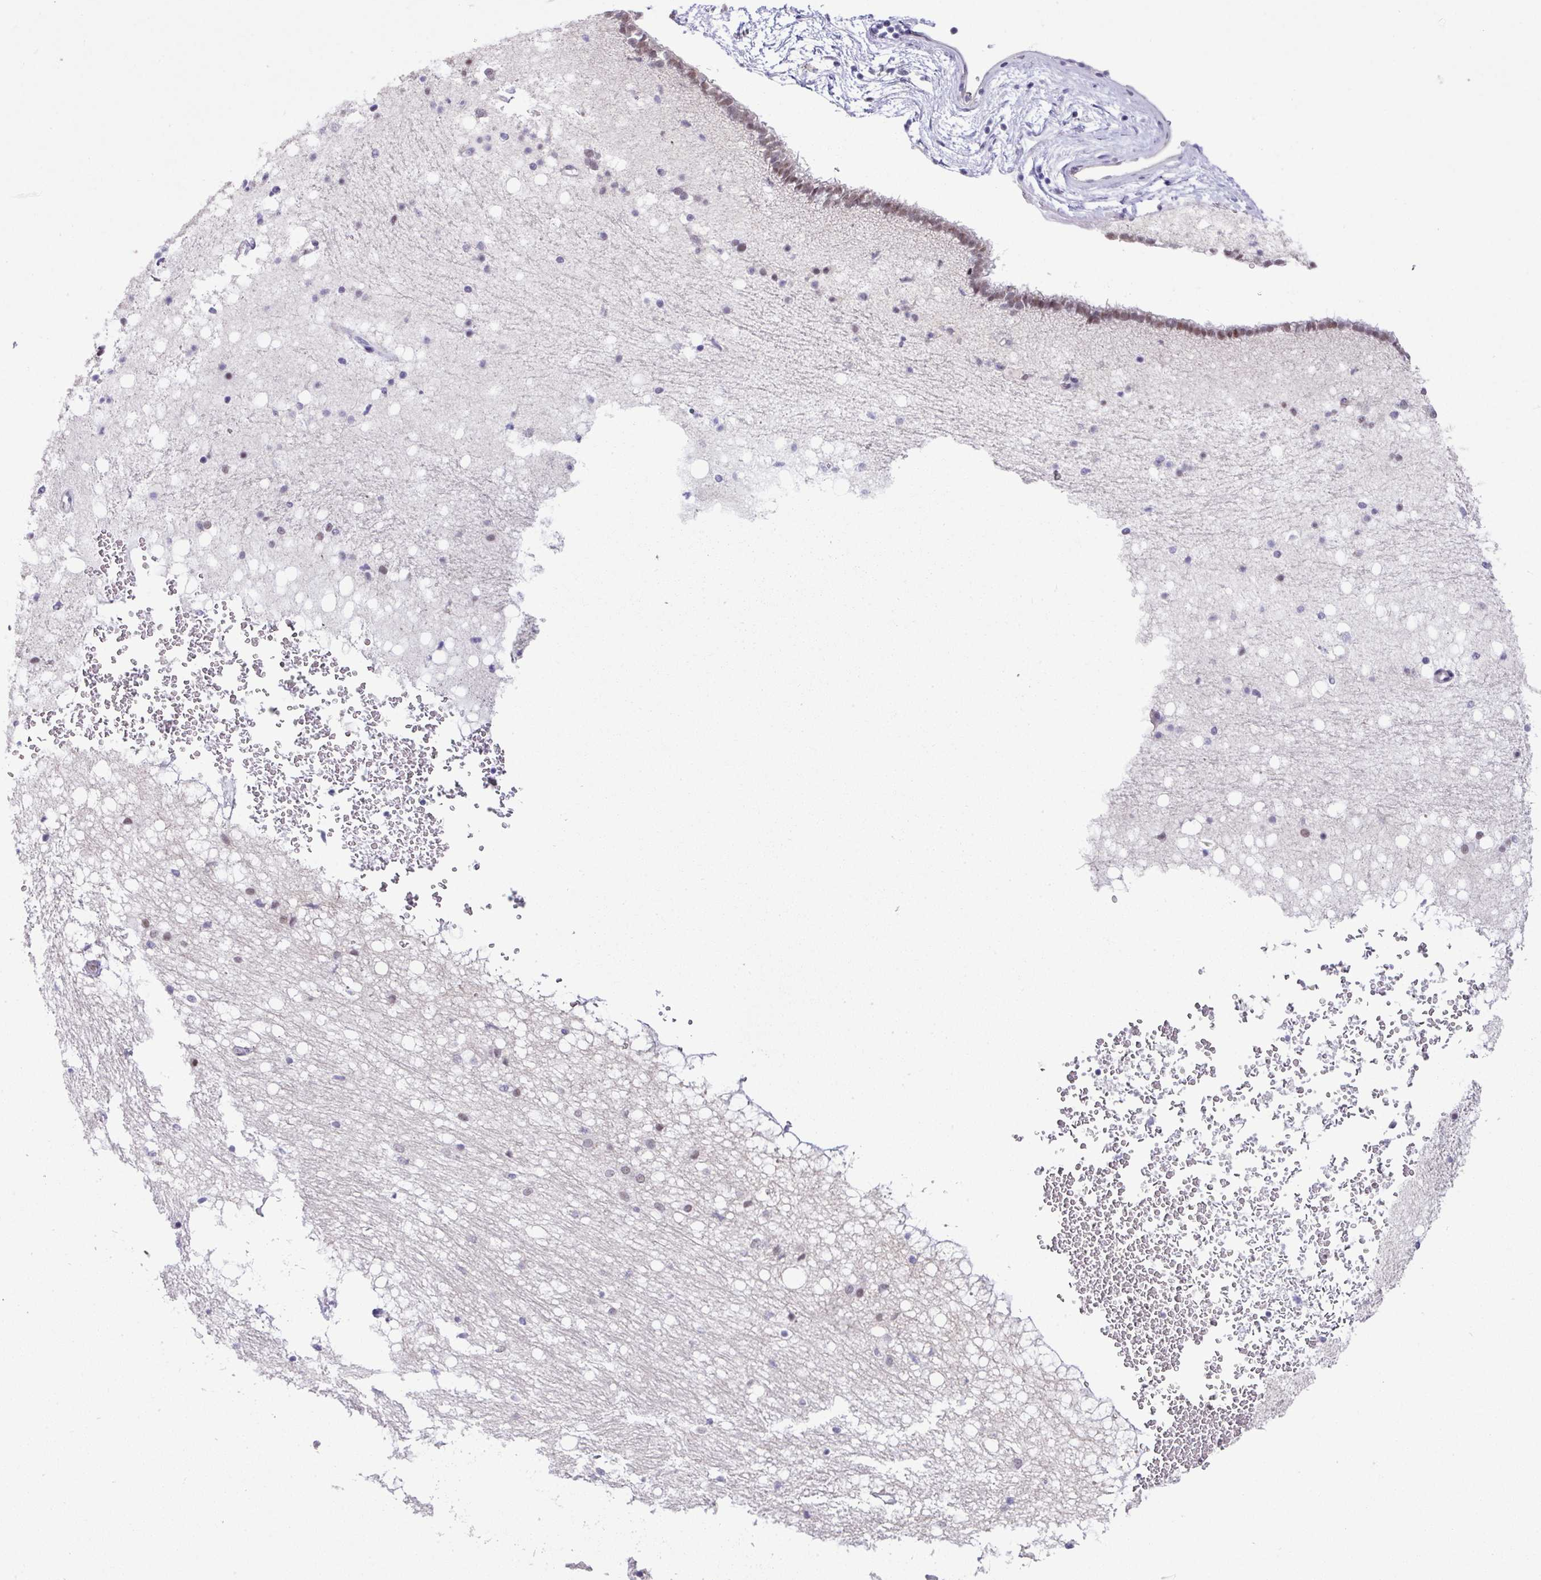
{"staining": {"intensity": "moderate", "quantity": "<25%", "location": "nuclear"}, "tissue": "caudate", "cell_type": "Glial cells", "image_type": "normal", "snomed": [{"axis": "morphology", "description": "Normal tissue, NOS"}, {"axis": "topography", "description": "Lateral ventricle wall"}], "caption": "Human caudate stained for a protein (brown) displays moderate nuclear positive positivity in about <25% of glial cells.", "gene": "GCG", "patient": {"sex": "male", "age": 37}}